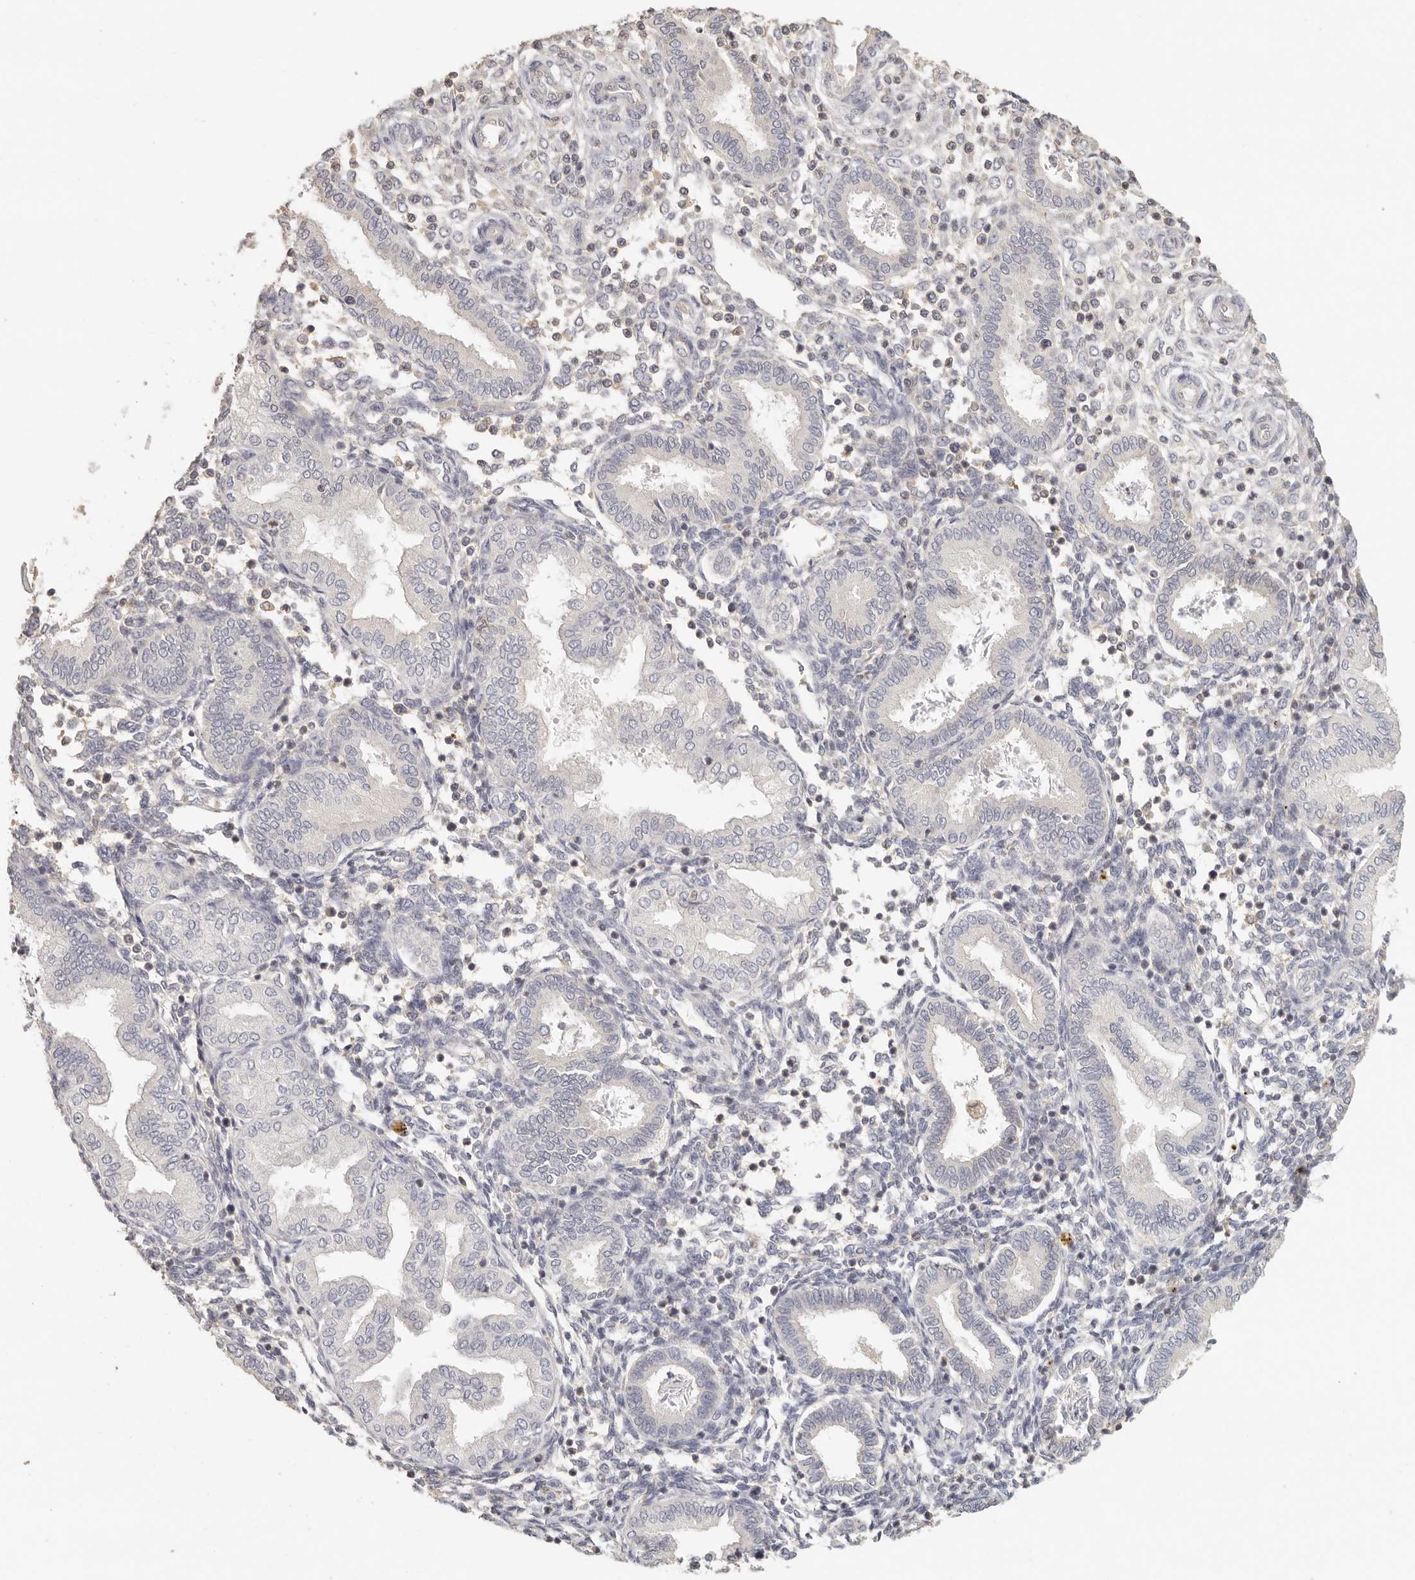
{"staining": {"intensity": "negative", "quantity": "none", "location": "none"}, "tissue": "endometrium", "cell_type": "Cells in endometrial stroma", "image_type": "normal", "snomed": [{"axis": "morphology", "description": "Normal tissue, NOS"}, {"axis": "topography", "description": "Endometrium"}], "caption": "A high-resolution photomicrograph shows immunohistochemistry (IHC) staining of unremarkable endometrium, which displays no significant staining in cells in endometrial stroma. The staining is performed using DAB (3,3'-diaminobenzidine) brown chromogen with nuclei counter-stained in using hematoxylin.", "gene": "CSK", "patient": {"sex": "female", "age": 53}}